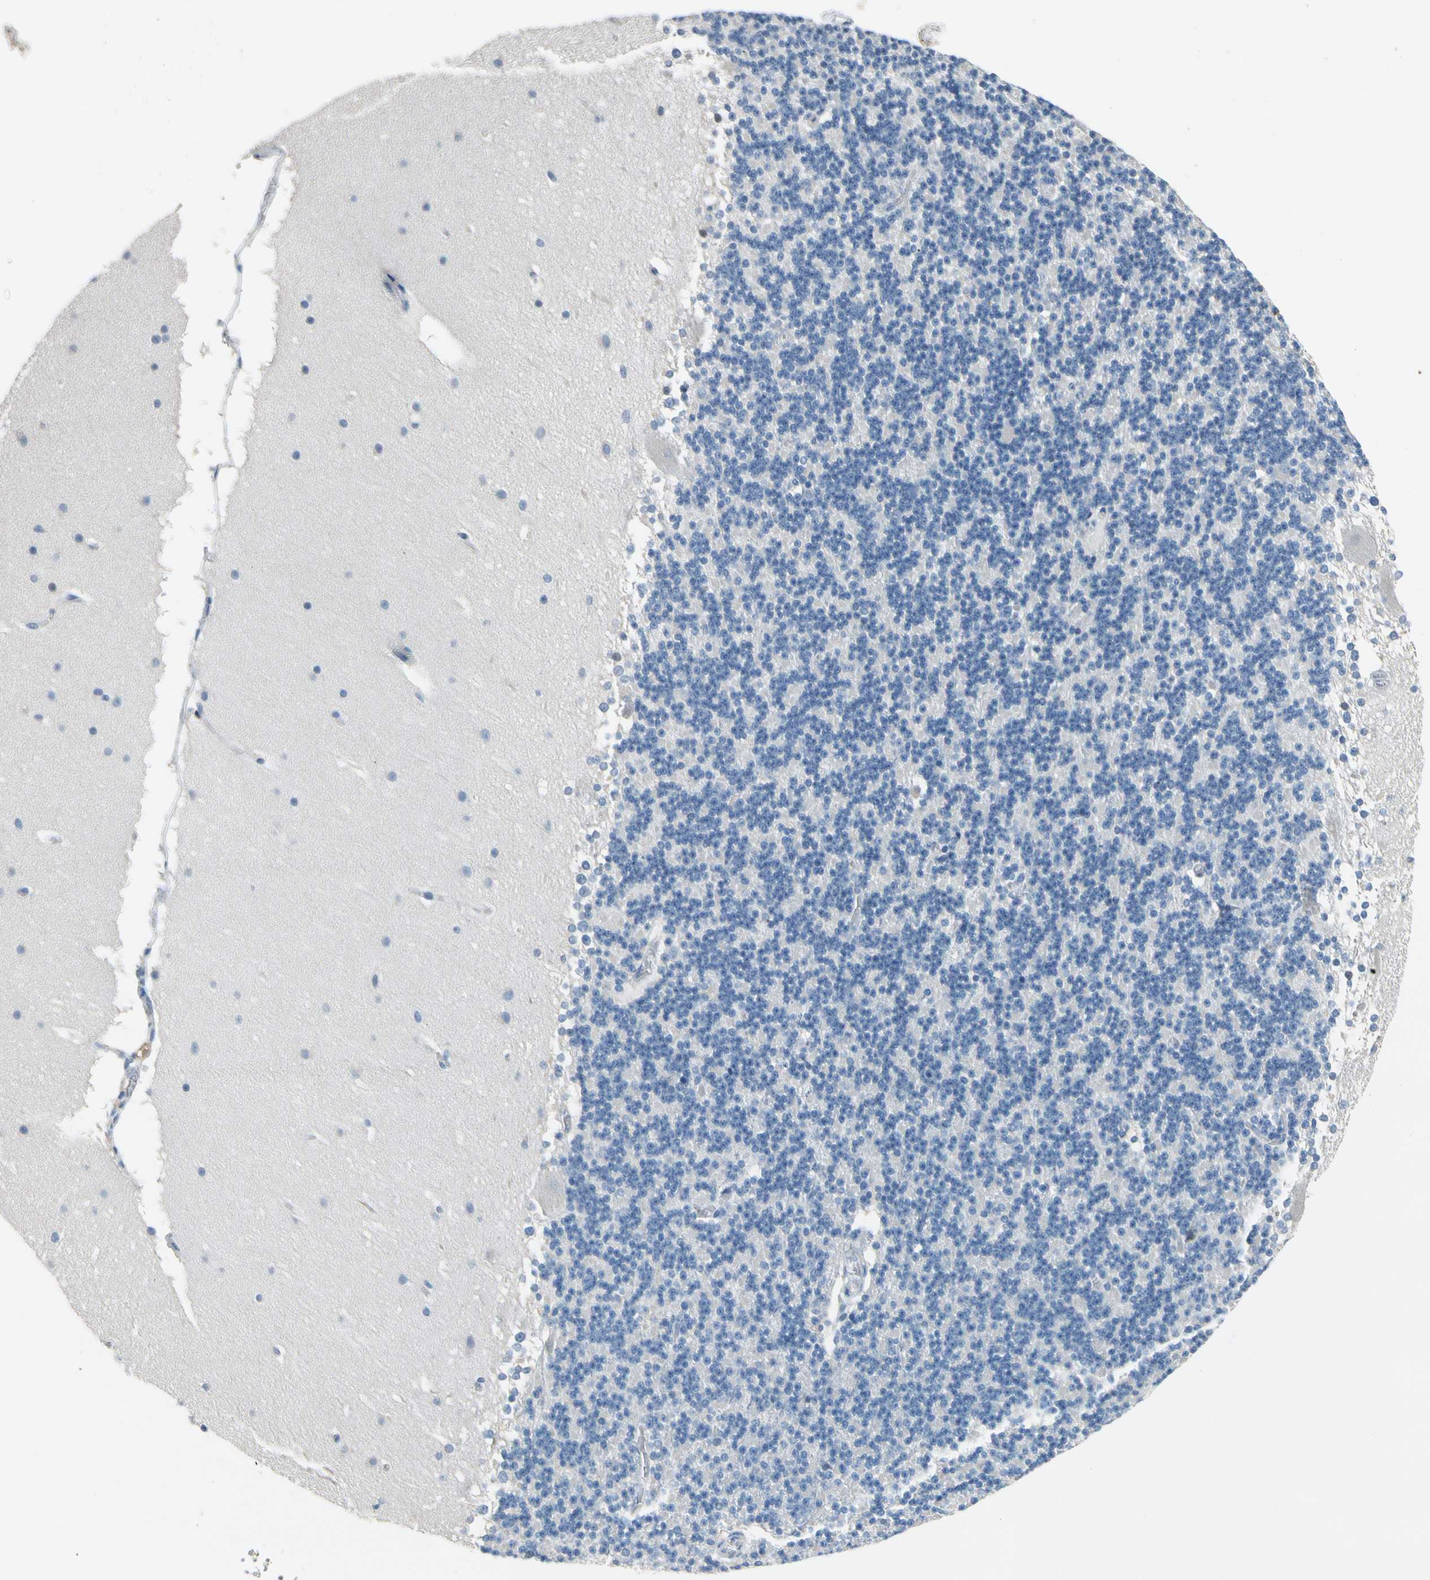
{"staining": {"intensity": "negative", "quantity": "none", "location": "none"}, "tissue": "cerebellum", "cell_type": "Cells in granular layer", "image_type": "normal", "snomed": [{"axis": "morphology", "description": "Normal tissue, NOS"}, {"axis": "topography", "description": "Cerebellum"}], "caption": "Human cerebellum stained for a protein using immunohistochemistry (IHC) shows no positivity in cells in granular layer.", "gene": "STK40", "patient": {"sex": "female", "age": 19}}